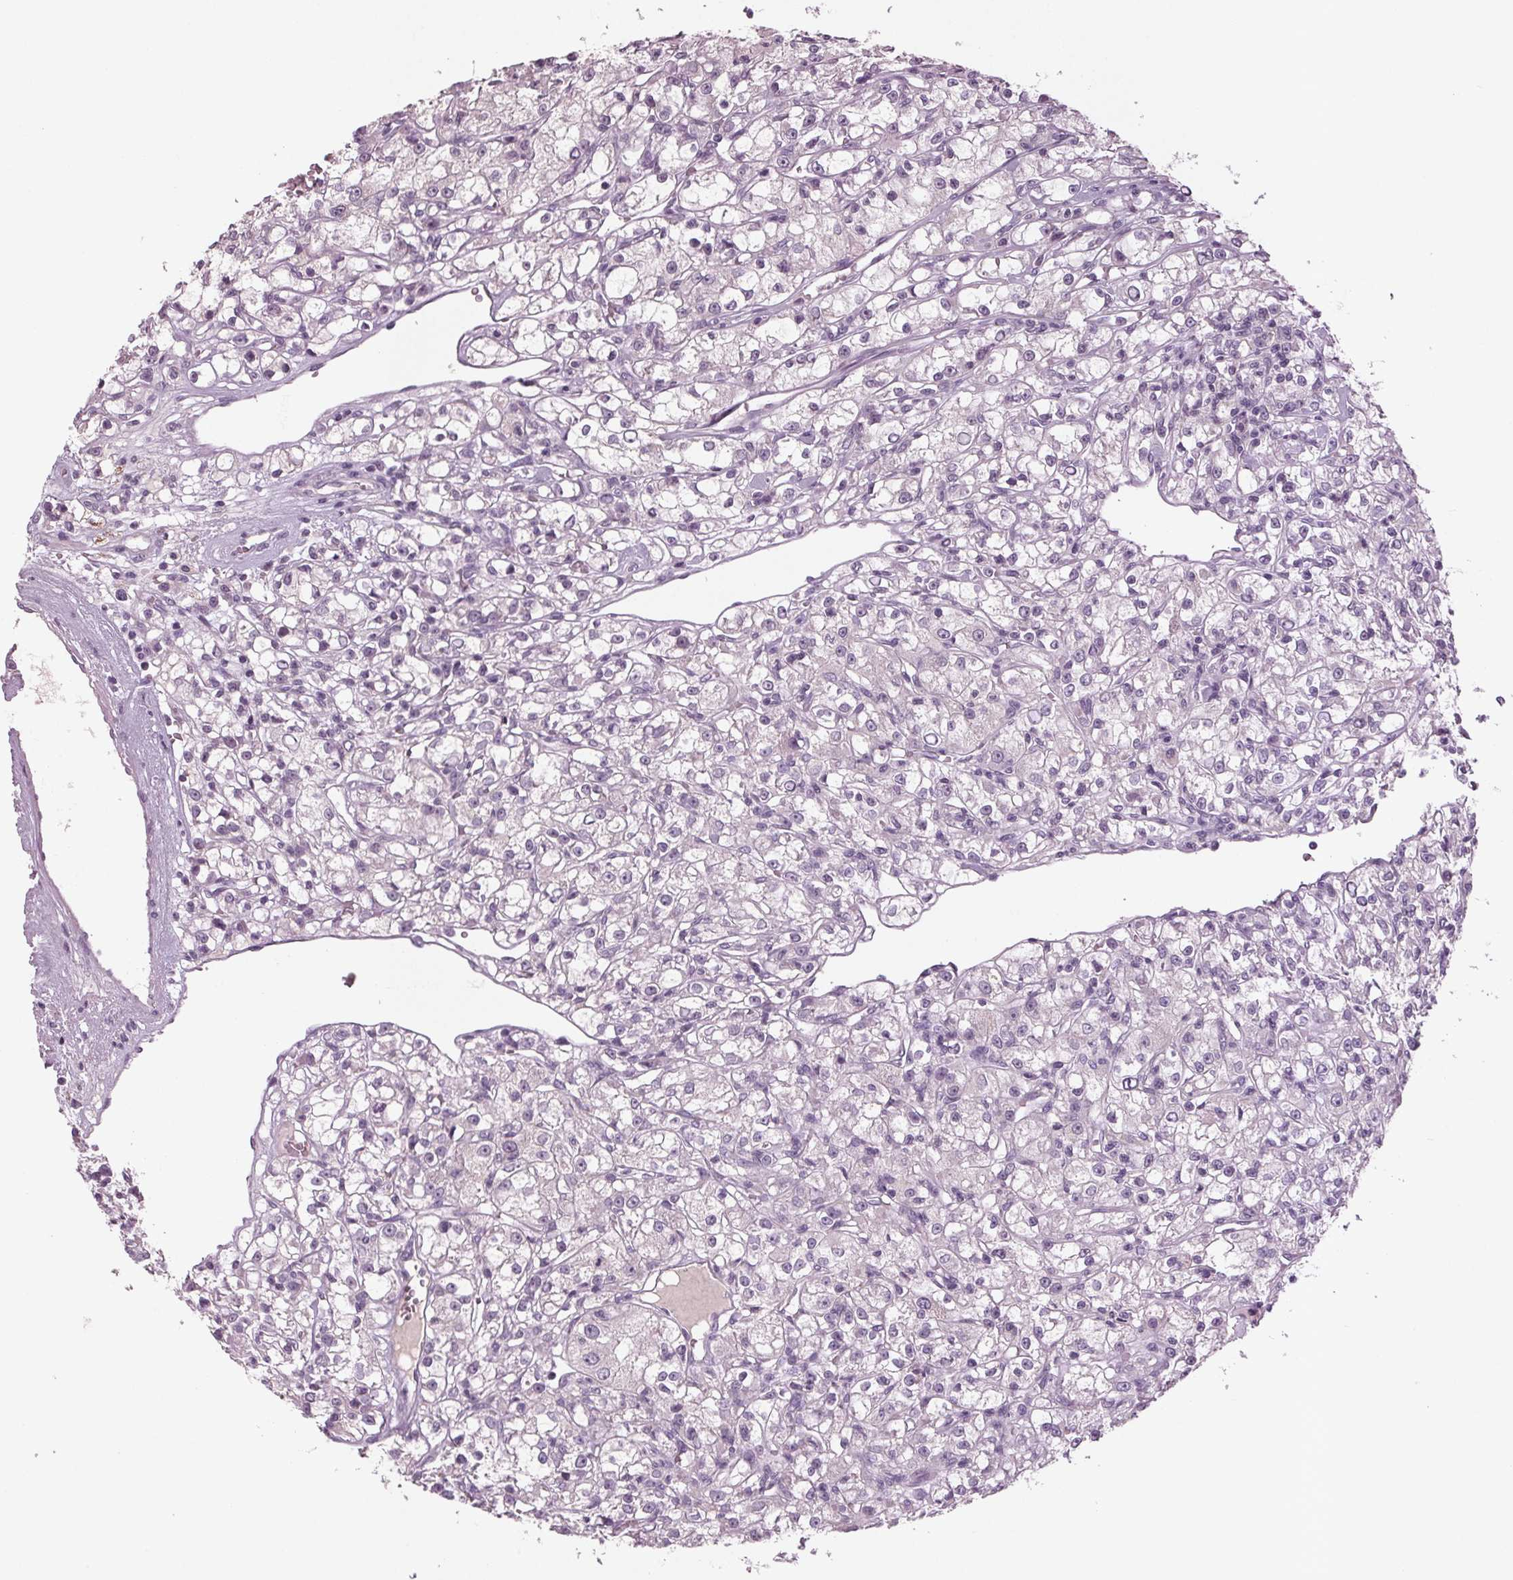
{"staining": {"intensity": "negative", "quantity": "none", "location": "none"}, "tissue": "renal cancer", "cell_type": "Tumor cells", "image_type": "cancer", "snomed": [{"axis": "morphology", "description": "Adenocarcinoma, NOS"}, {"axis": "topography", "description": "Kidney"}], "caption": "Micrograph shows no significant protein expression in tumor cells of renal cancer (adenocarcinoma).", "gene": "BHLHE22", "patient": {"sex": "female", "age": 59}}